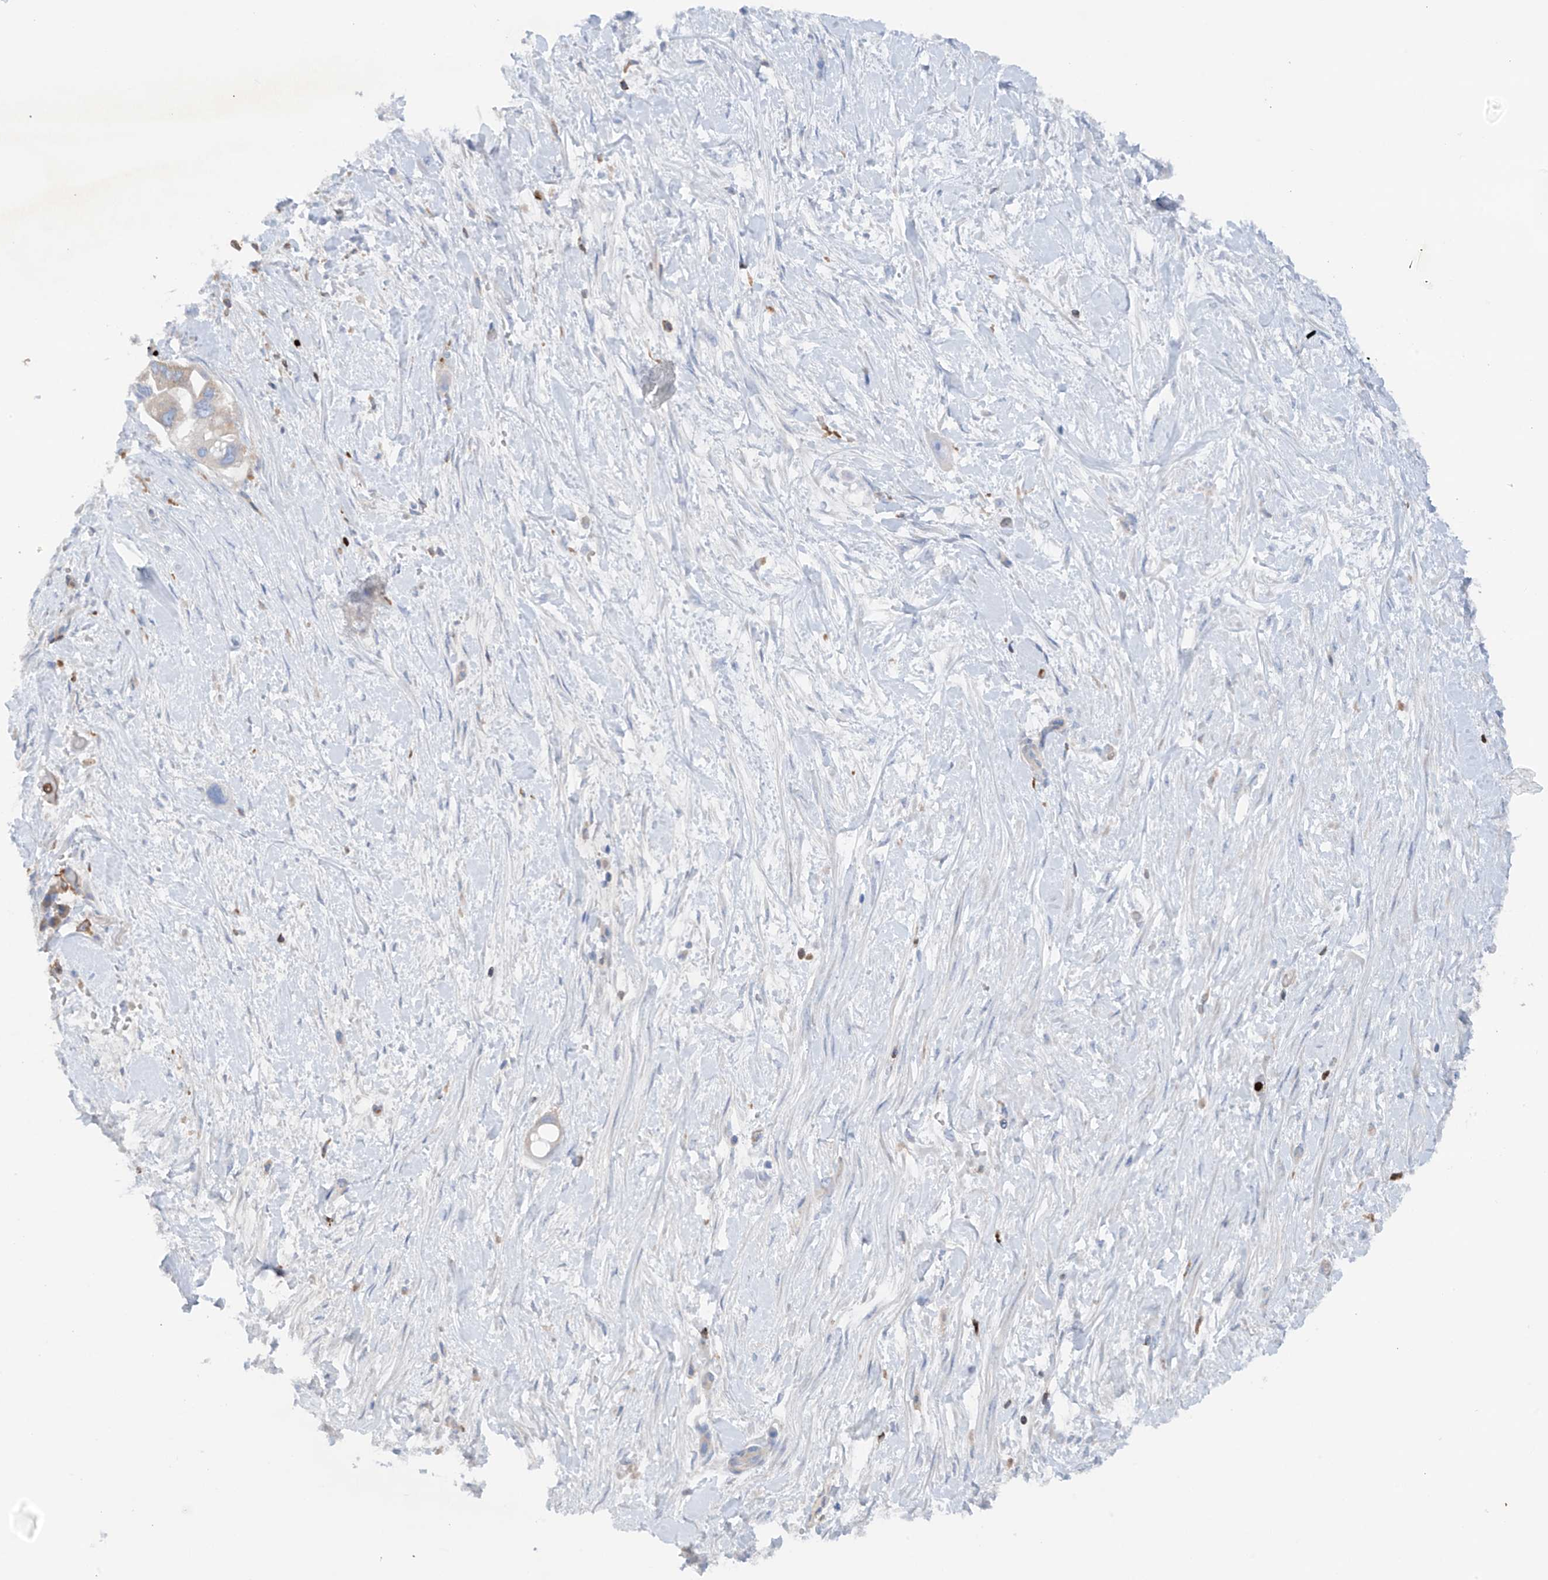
{"staining": {"intensity": "negative", "quantity": "none", "location": "none"}, "tissue": "pancreatic cancer", "cell_type": "Tumor cells", "image_type": "cancer", "snomed": [{"axis": "morphology", "description": "Adenocarcinoma, NOS"}, {"axis": "topography", "description": "Pancreas"}], "caption": "Tumor cells are negative for brown protein staining in pancreatic adenocarcinoma.", "gene": "PHACTR2", "patient": {"sex": "male", "age": 68}}